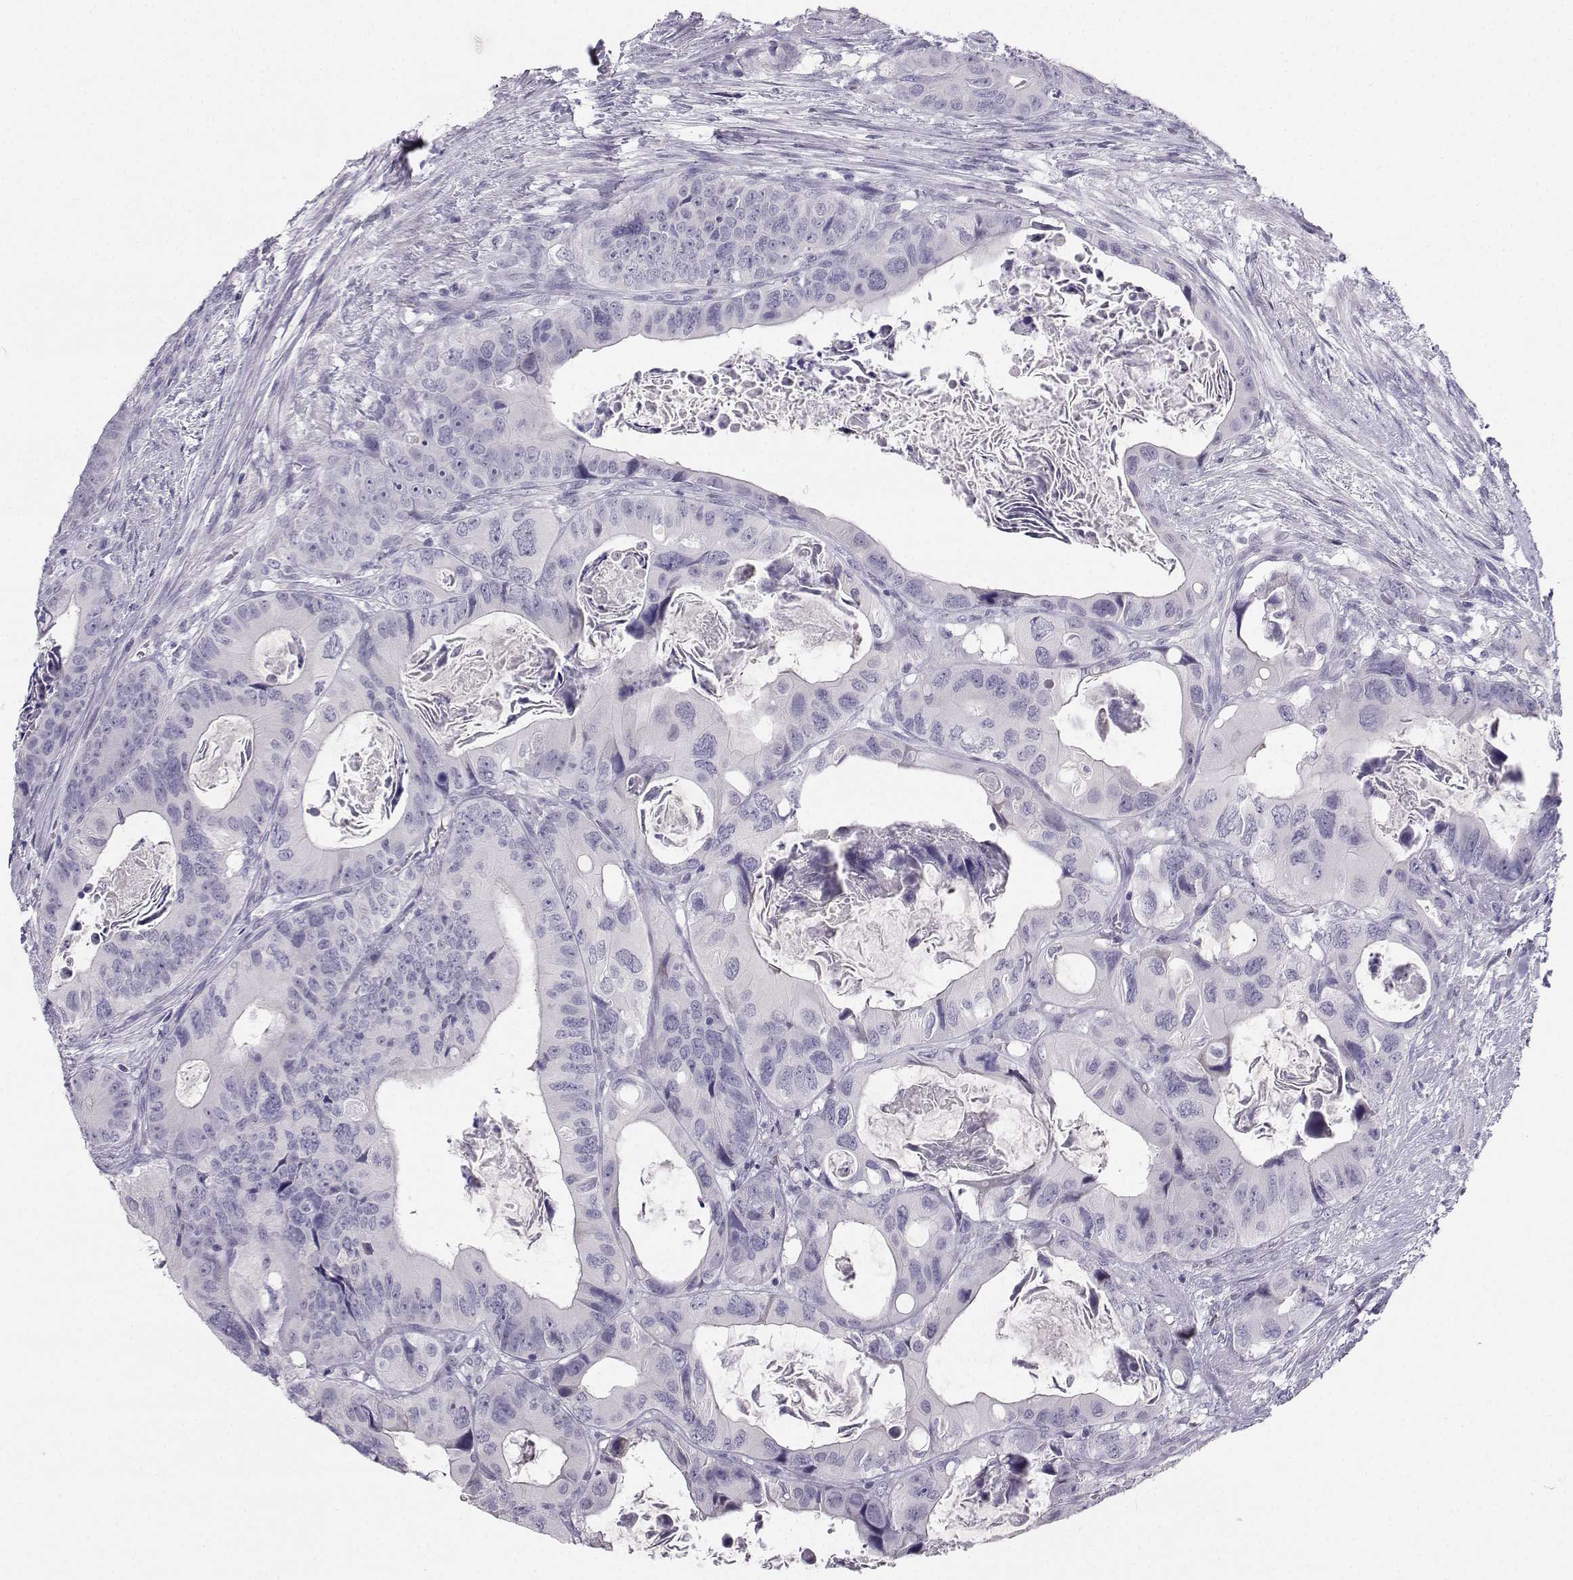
{"staining": {"intensity": "negative", "quantity": "none", "location": "none"}, "tissue": "colorectal cancer", "cell_type": "Tumor cells", "image_type": "cancer", "snomed": [{"axis": "morphology", "description": "Adenocarcinoma, NOS"}, {"axis": "topography", "description": "Rectum"}], "caption": "Histopathology image shows no significant protein positivity in tumor cells of colorectal cancer (adenocarcinoma).", "gene": "SYCE1", "patient": {"sex": "male", "age": 64}}